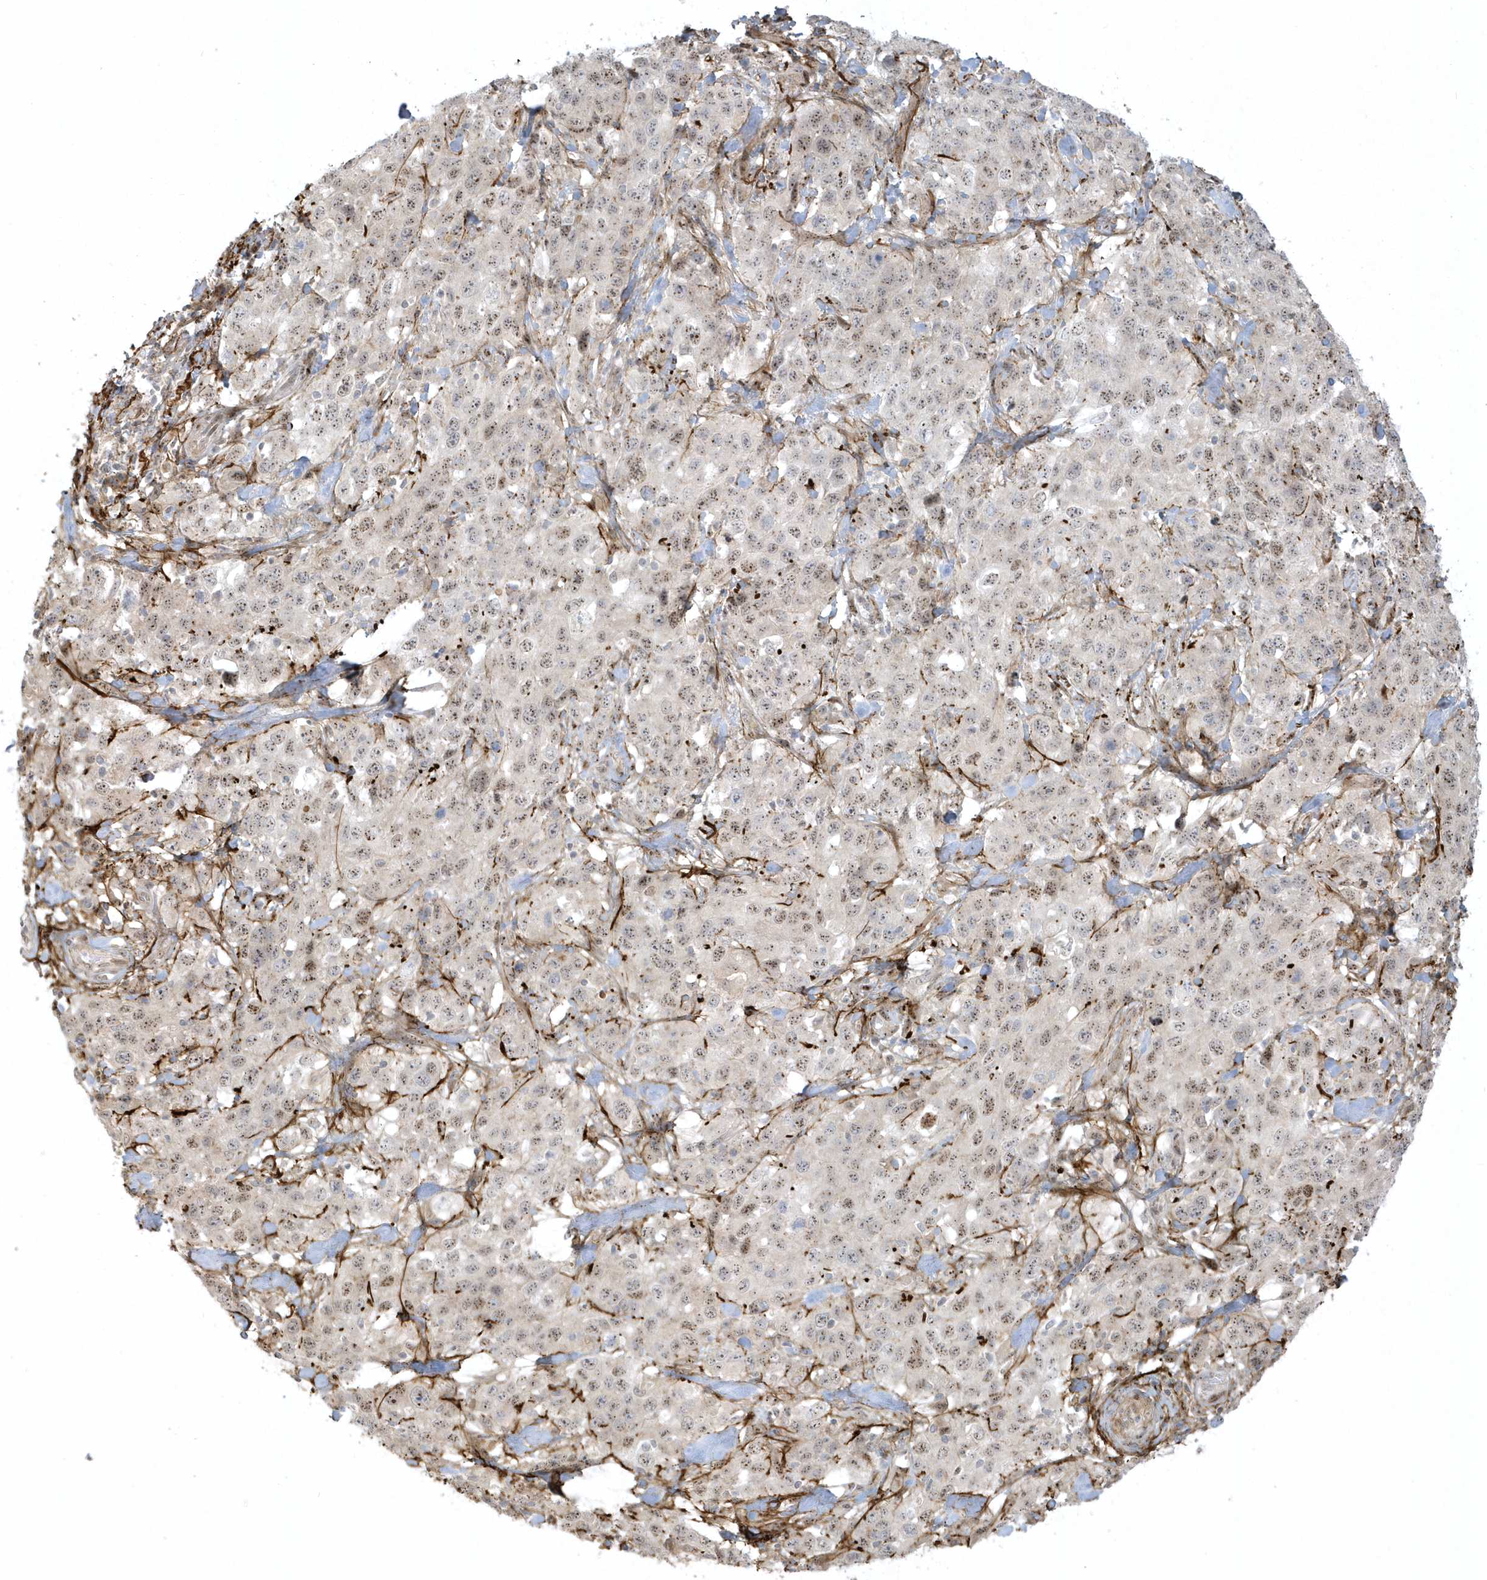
{"staining": {"intensity": "weak", "quantity": ">75%", "location": "nuclear"}, "tissue": "stomach cancer", "cell_type": "Tumor cells", "image_type": "cancer", "snomed": [{"axis": "morphology", "description": "Normal tissue, NOS"}, {"axis": "morphology", "description": "Adenocarcinoma, NOS"}, {"axis": "topography", "description": "Lymph node"}, {"axis": "topography", "description": "Stomach"}], "caption": "Immunohistochemical staining of stomach cancer demonstrates low levels of weak nuclear protein staining in about >75% of tumor cells.", "gene": "MASP2", "patient": {"sex": "male", "age": 48}}